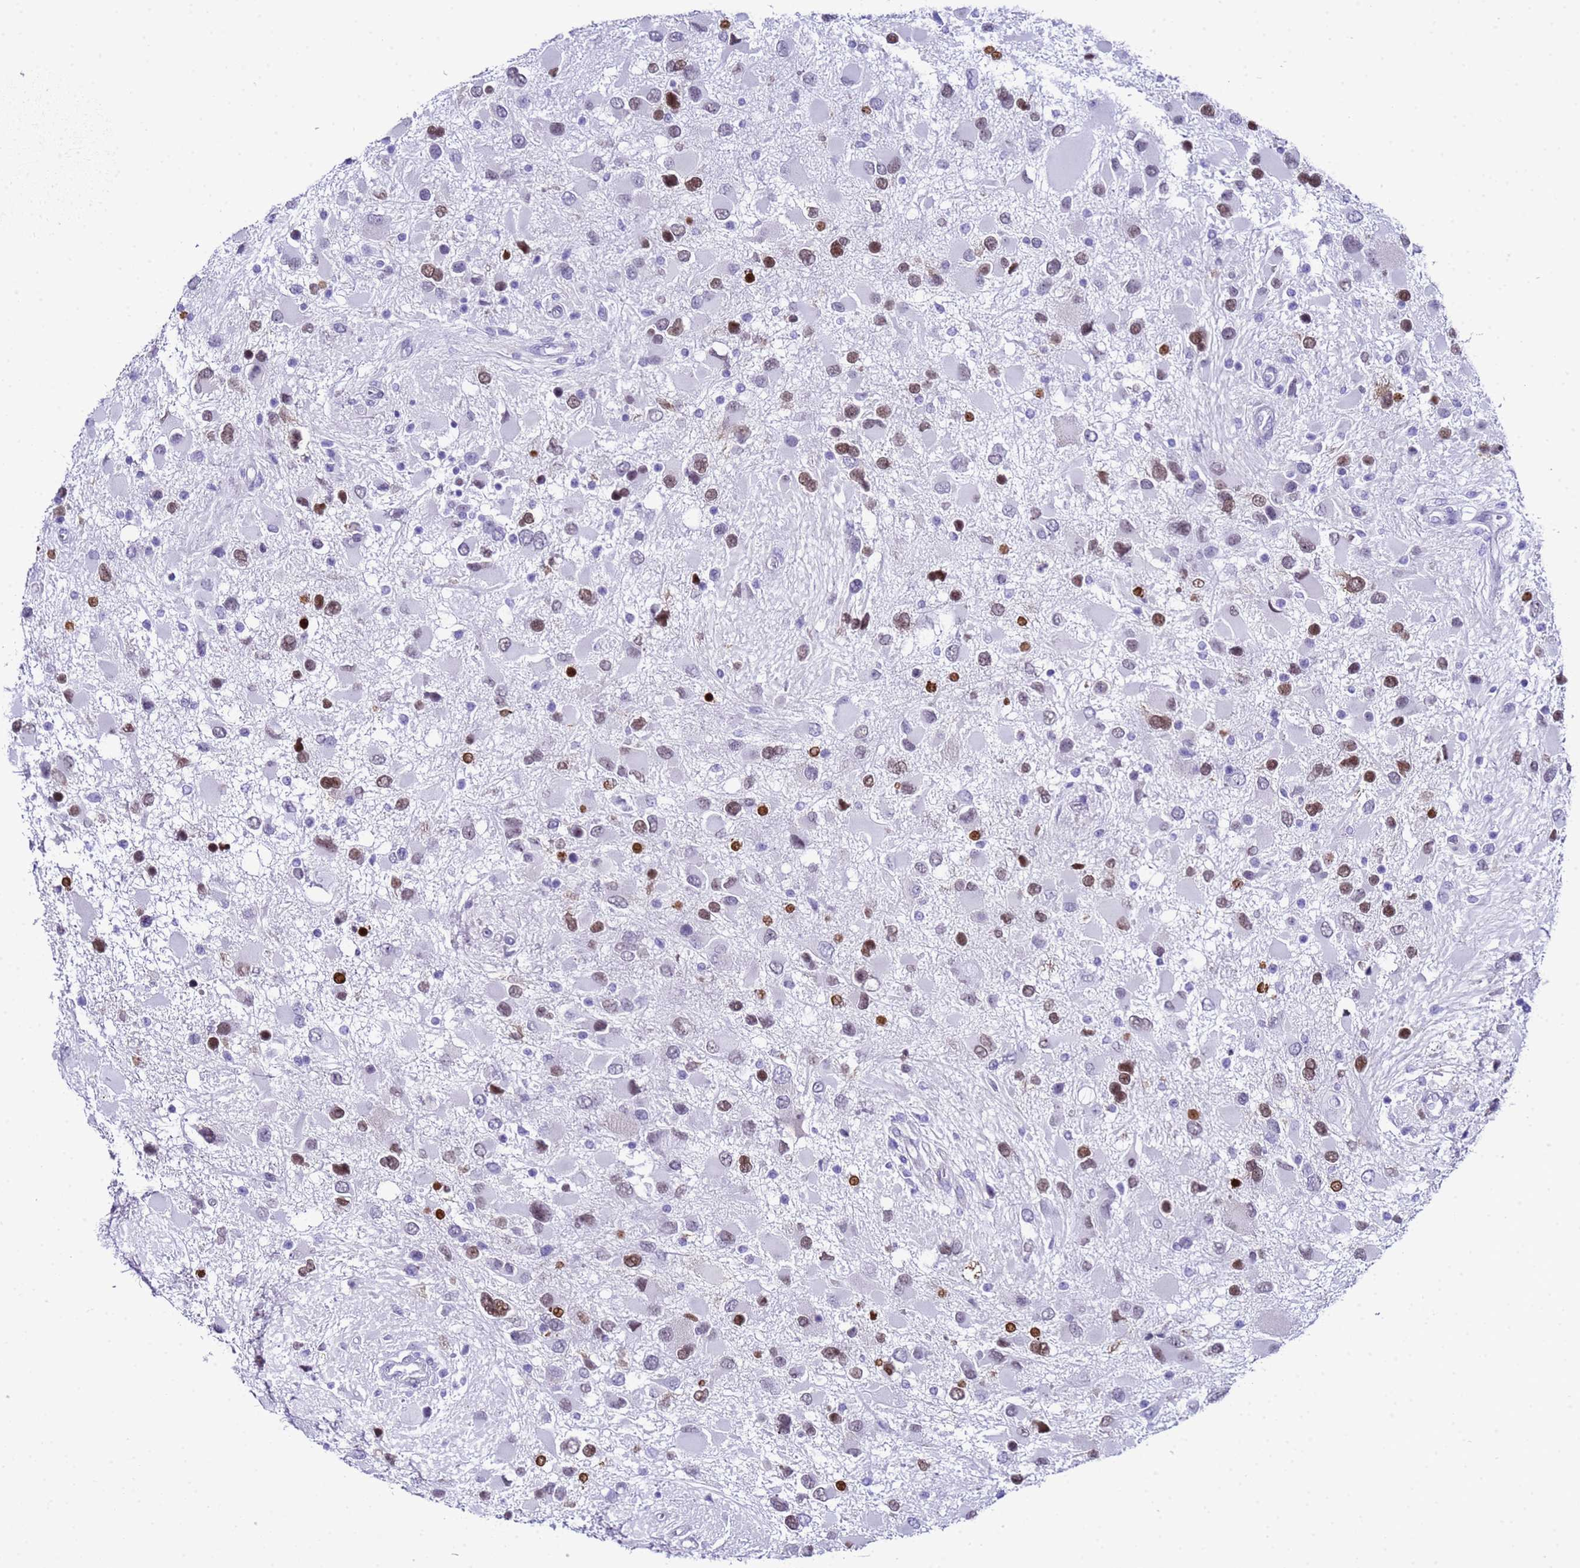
{"staining": {"intensity": "moderate", "quantity": "25%-75%", "location": "nuclear"}, "tissue": "glioma", "cell_type": "Tumor cells", "image_type": "cancer", "snomed": [{"axis": "morphology", "description": "Glioma, malignant, High grade"}, {"axis": "topography", "description": "Brain"}], "caption": "Tumor cells show medium levels of moderate nuclear staining in about 25%-75% of cells in human glioma.", "gene": "BCL7A", "patient": {"sex": "male", "age": 53}}